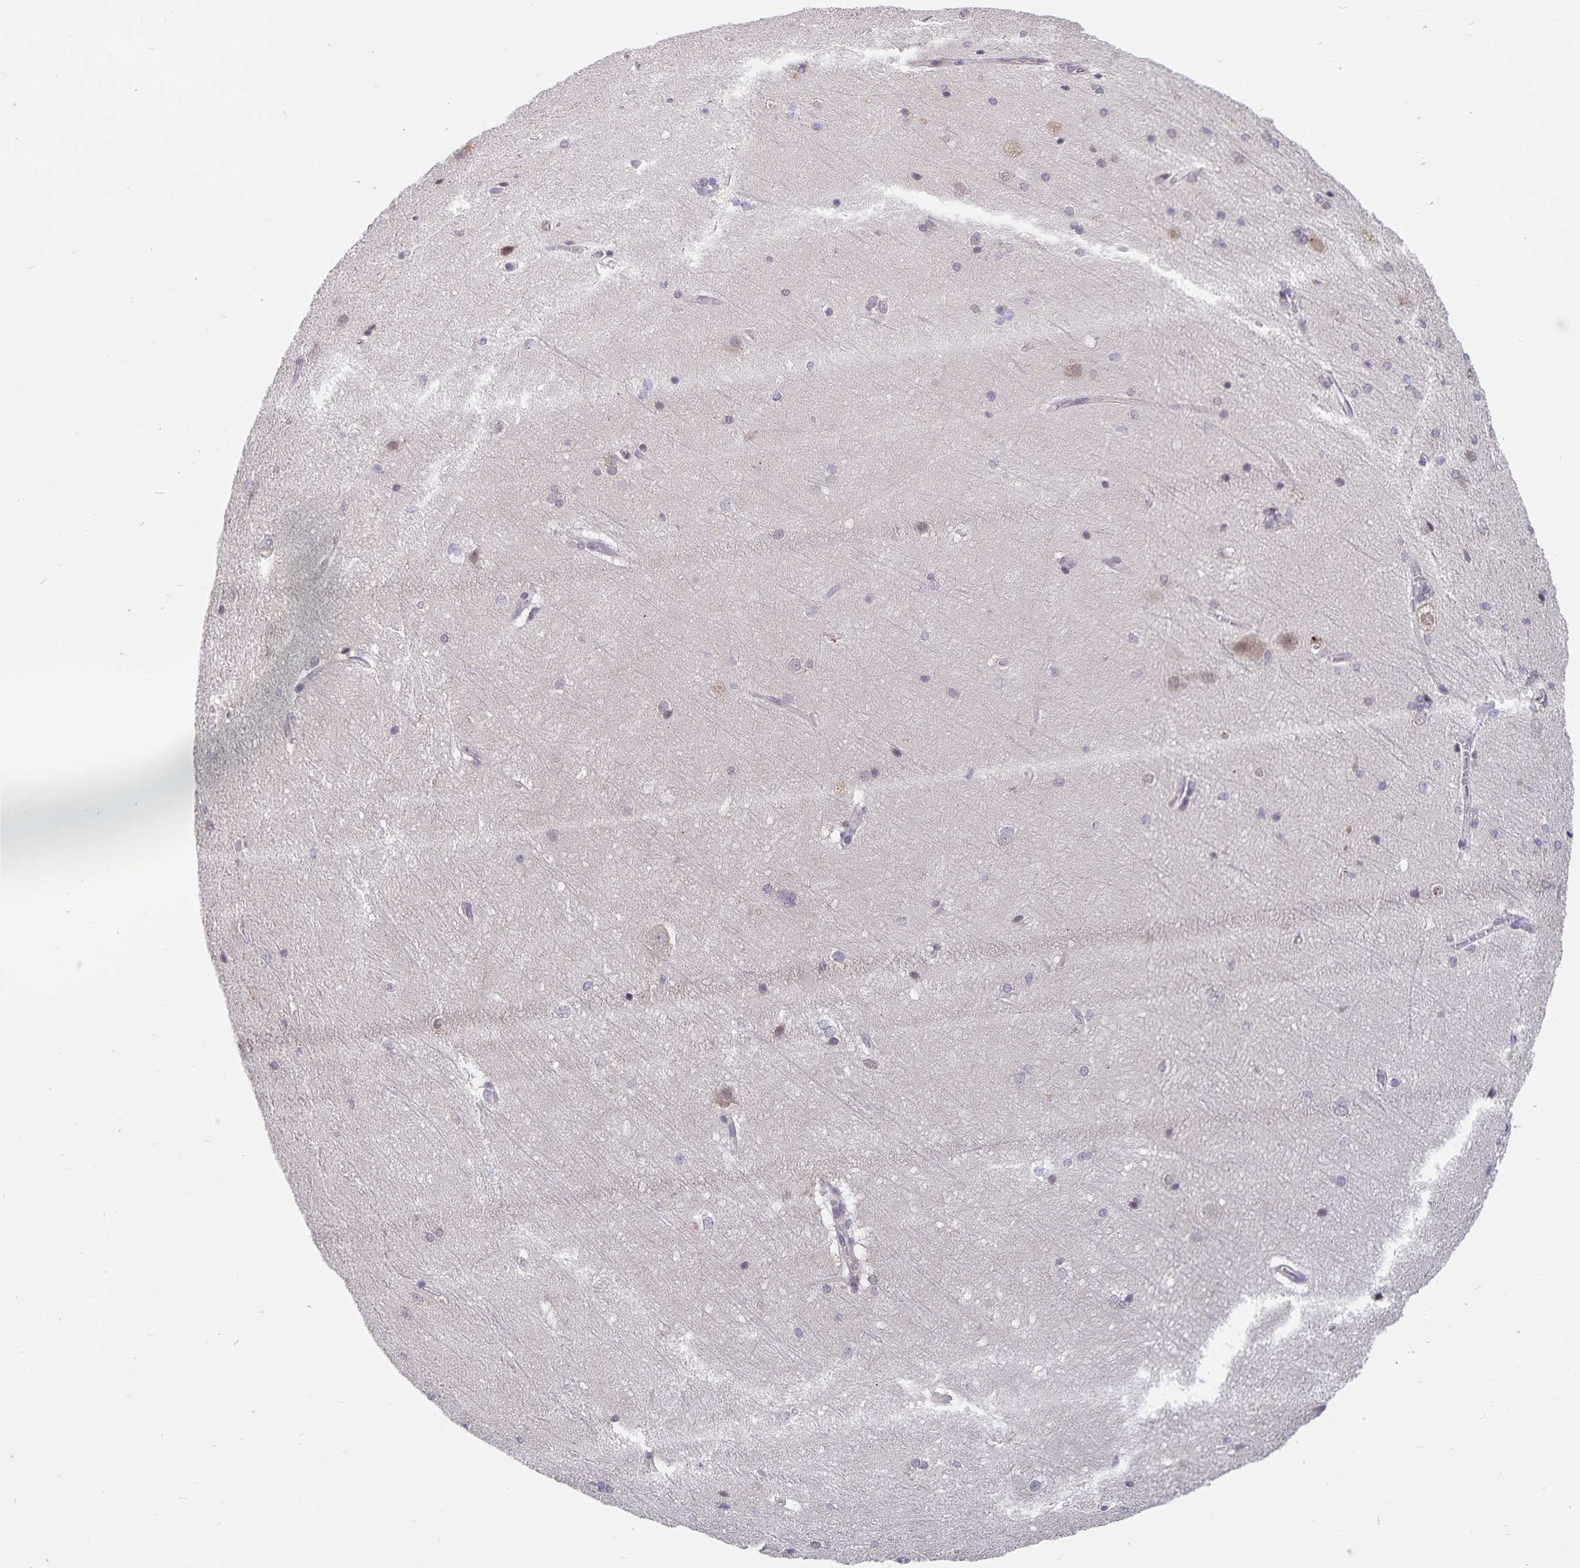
{"staining": {"intensity": "negative", "quantity": "none", "location": "none"}, "tissue": "hippocampus", "cell_type": "Glial cells", "image_type": "normal", "snomed": [{"axis": "morphology", "description": "Normal tissue, NOS"}, {"axis": "topography", "description": "Cerebral cortex"}, {"axis": "topography", "description": "Hippocampus"}], "caption": "Immunohistochemical staining of unremarkable human hippocampus reveals no significant expression in glial cells. (Brightfield microscopy of DAB (3,3'-diaminobenzidine) immunohistochemistry (IHC) at high magnification).", "gene": "BAG6", "patient": {"sex": "female", "age": 19}}